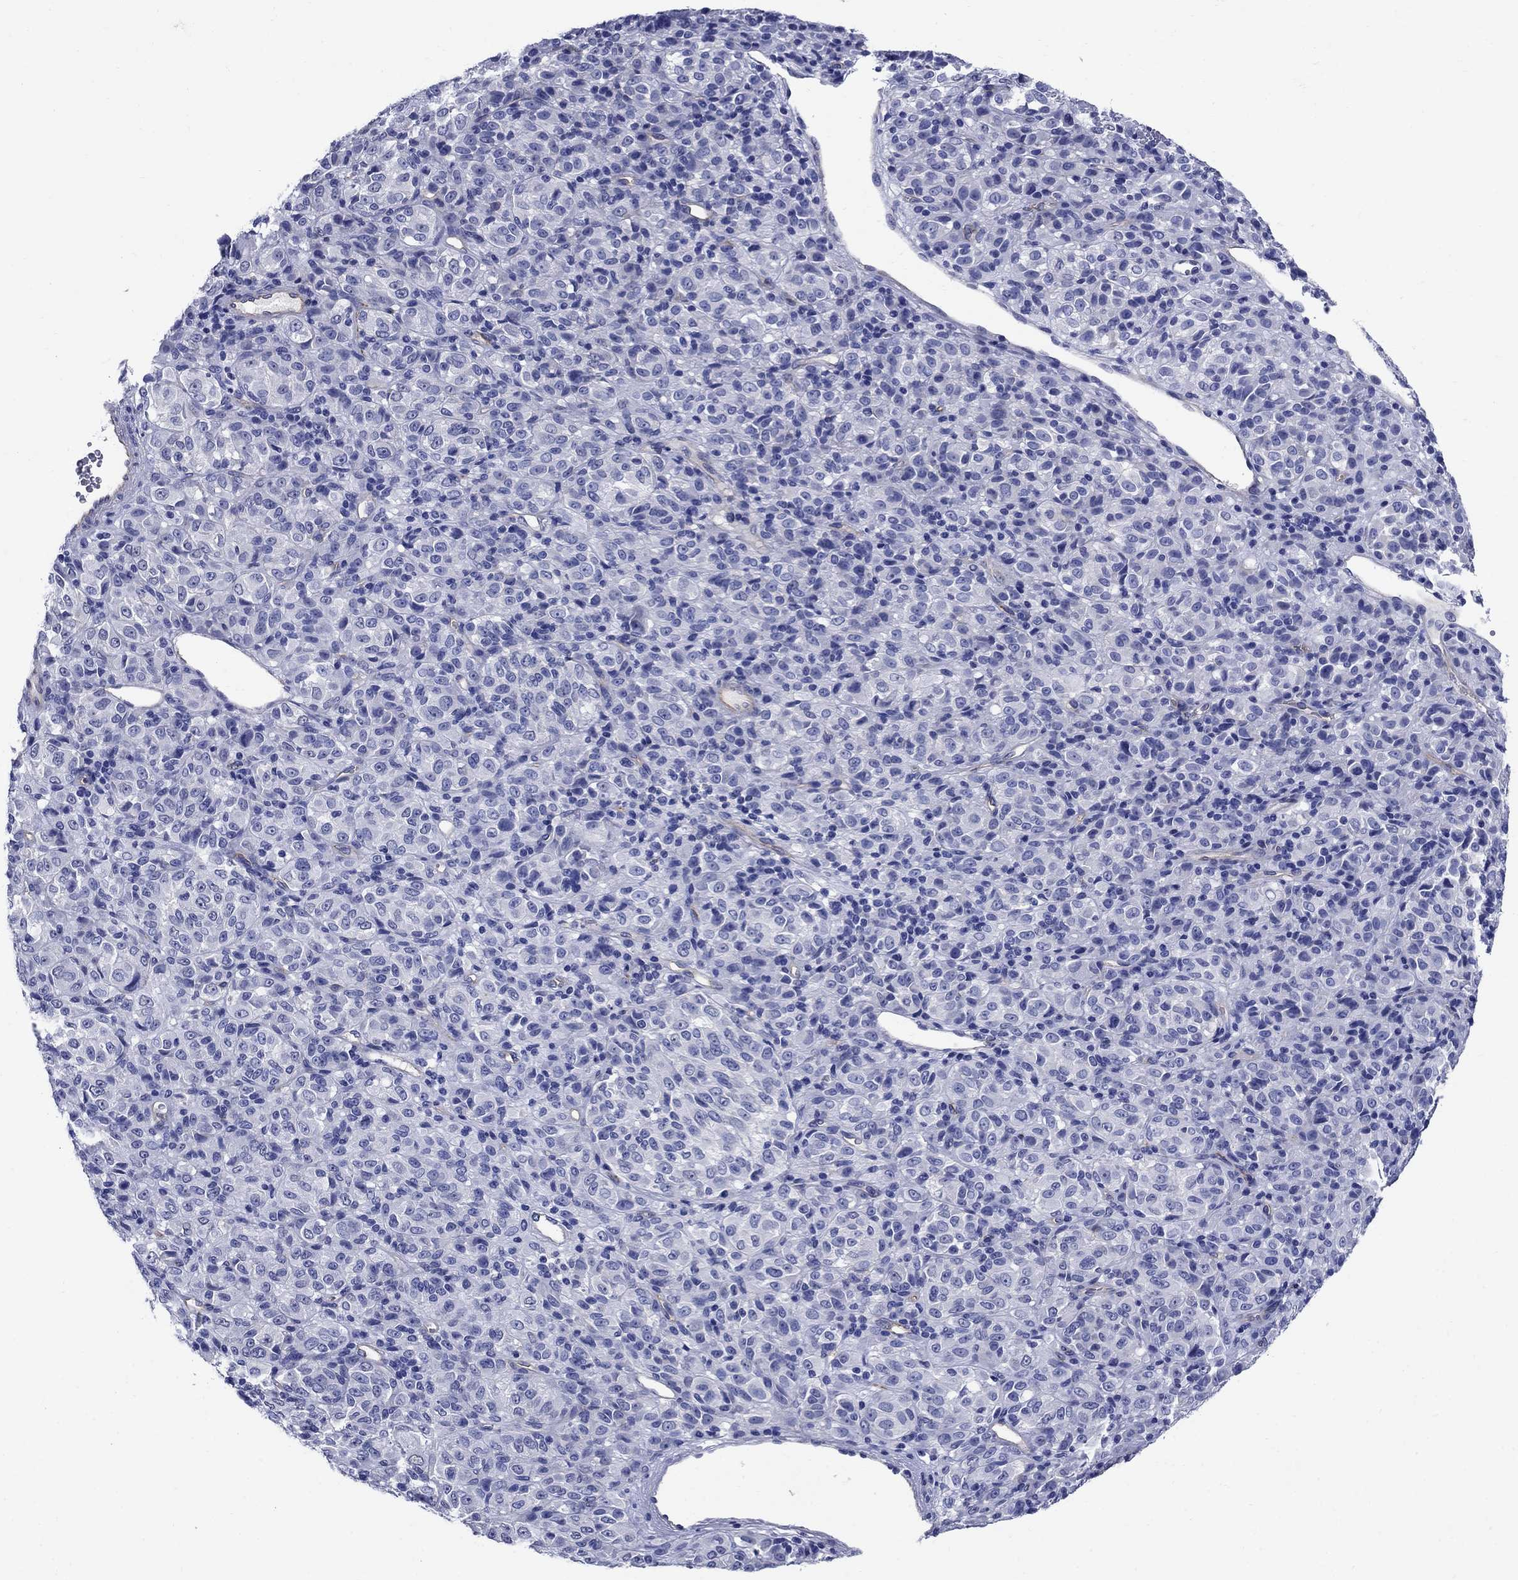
{"staining": {"intensity": "negative", "quantity": "none", "location": "none"}, "tissue": "melanoma", "cell_type": "Tumor cells", "image_type": "cancer", "snomed": [{"axis": "morphology", "description": "Malignant melanoma, Metastatic site"}, {"axis": "topography", "description": "Brain"}], "caption": "Immunohistochemistry micrograph of human malignant melanoma (metastatic site) stained for a protein (brown), which shows no staining in tumor cells. Brightfield microscopy of IHC stained with DAB (brown) and hematoxylin (blue), captured at high magnification.", "gene": "SMCP", "patient": {"sex": "female", "age": 56}}